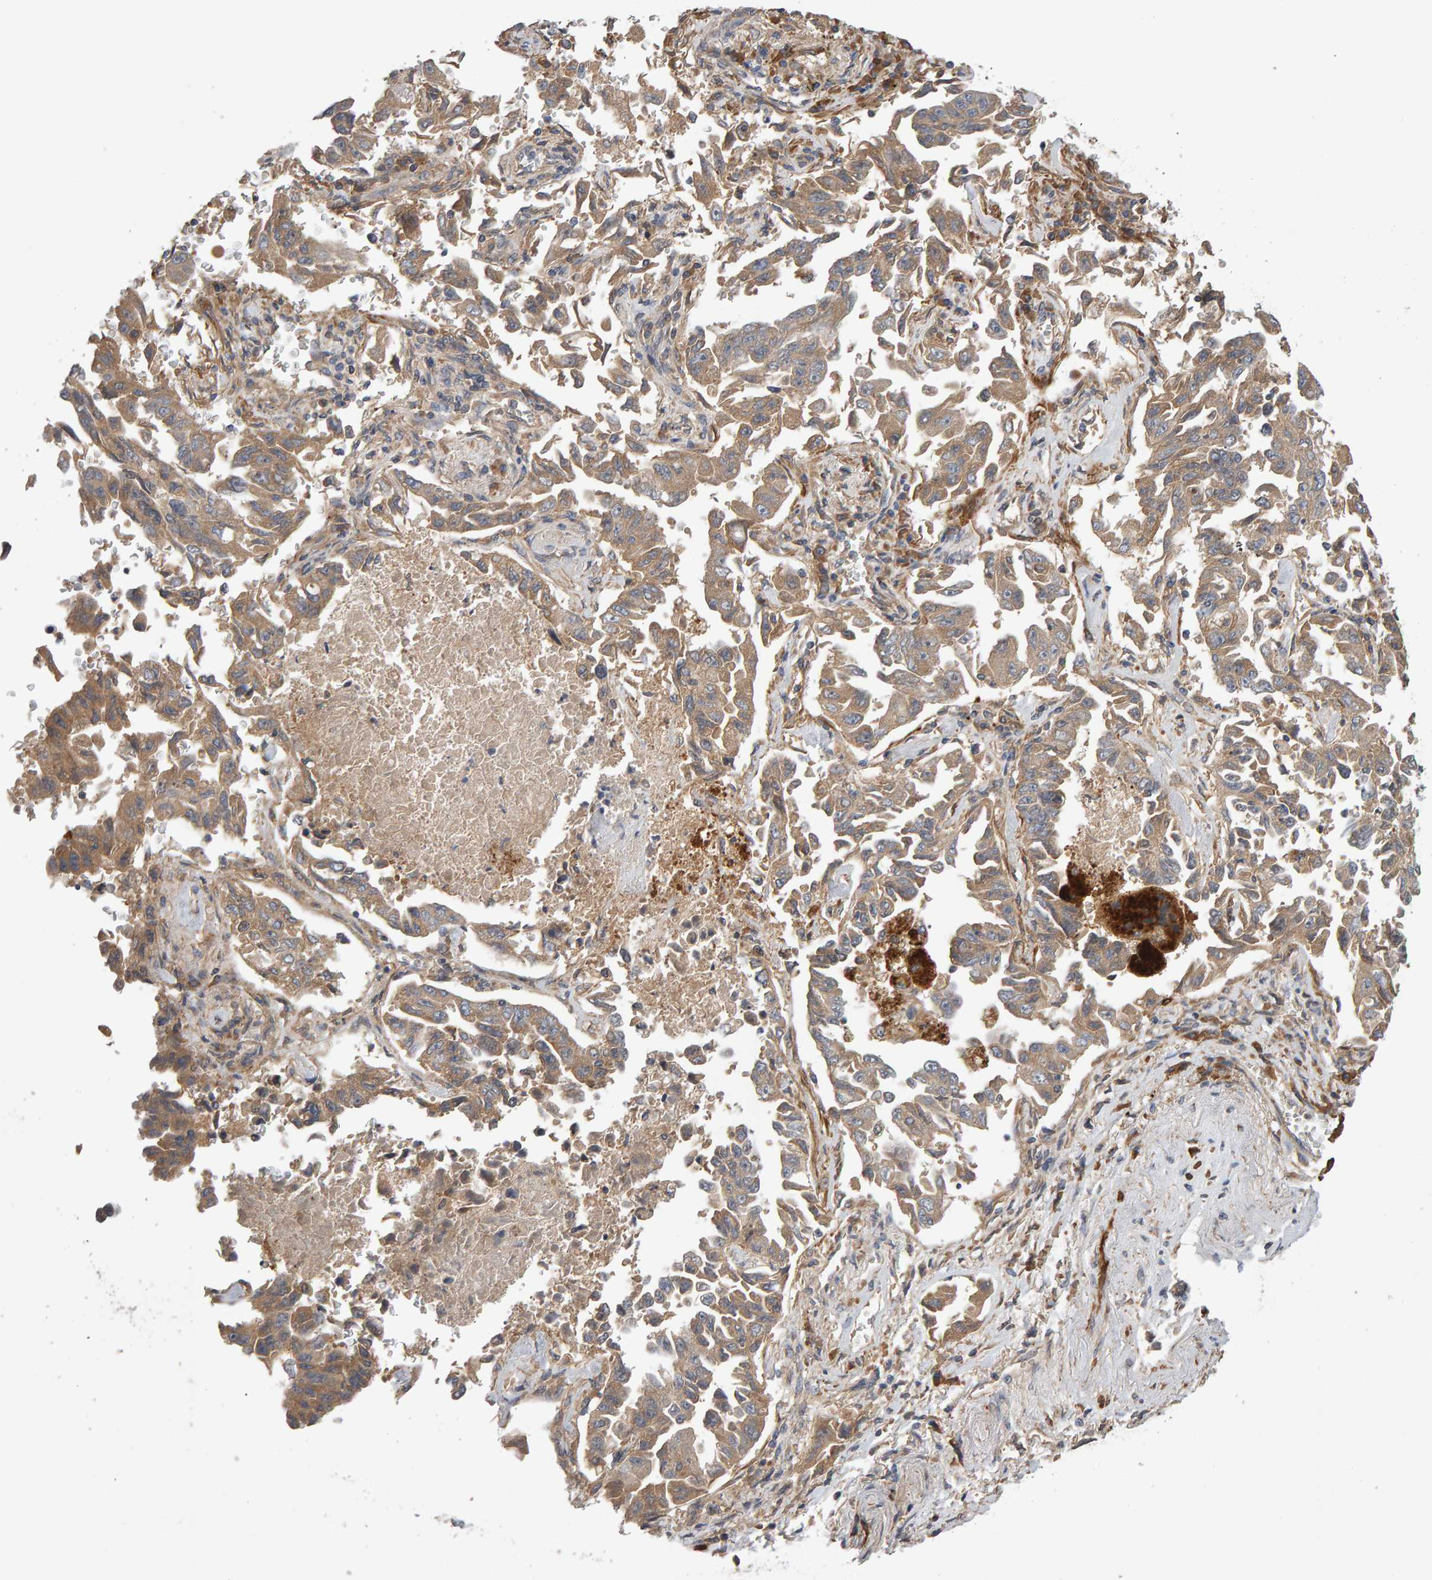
{"staining": {"intensity": "moderate", "quantity": ">75%", "location": "cytoplasmic/membranous"}, "tissue": "lung cancer", "cell_type": "Tumor cells", "image_type": "cancer", "snomed": [{"axis": "morphology", "description": "Adenocarcinoma, NOS"}, {"axis": "topography", "description": "Lung"}], "caption": "IHC of human lung cancer (adenocarcinoma) exhibits medium levels of moderate cytoplasmic/membranous expression in about >75% of tumor cells.", "gene": "RNF19A", "patient": {"sex": "female", "age": 51}}